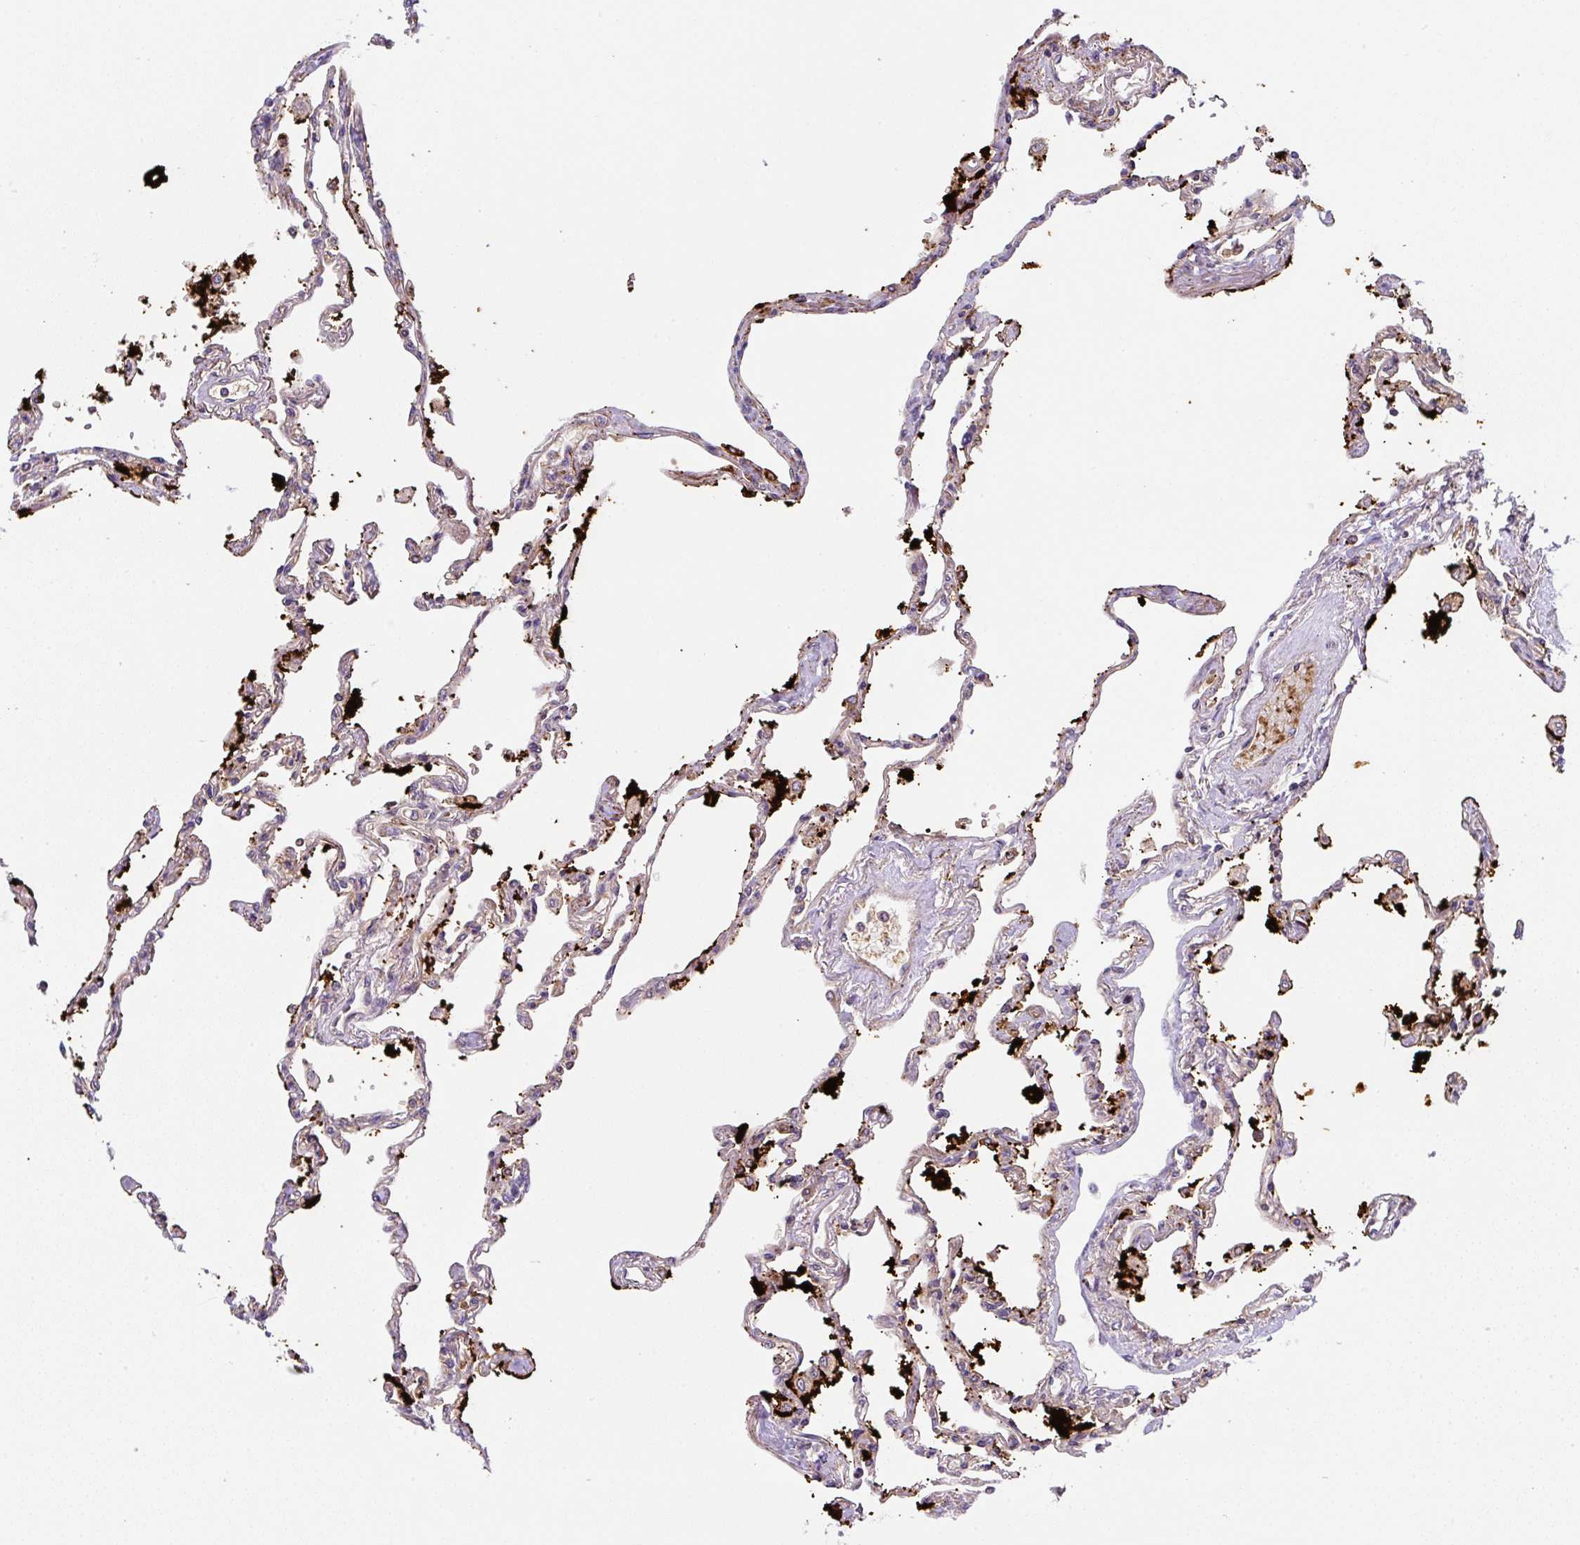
{"staining": {"intensity": "moderate", "quantity": "25%-75%", "location": "cytoplasmic/membranous"}, "tissue": "lung", "cell_type": "Alveolar cells", "image_type": "normal", "snomed": [{"axis": "morphology", "description": "Normal tissue, NOS"}, {"axis": "topography", "description": "Lung"}], "caption": "A brown stain shows moderate cytoplasmic/membranous positivity of a protein in alveolar cells of normal human lung. Ihc stains the protein of interest in brown and the nuclei are stained blue.", "gene": "APOBEC3D", "patient": {"sex": "female", "age": 67}}